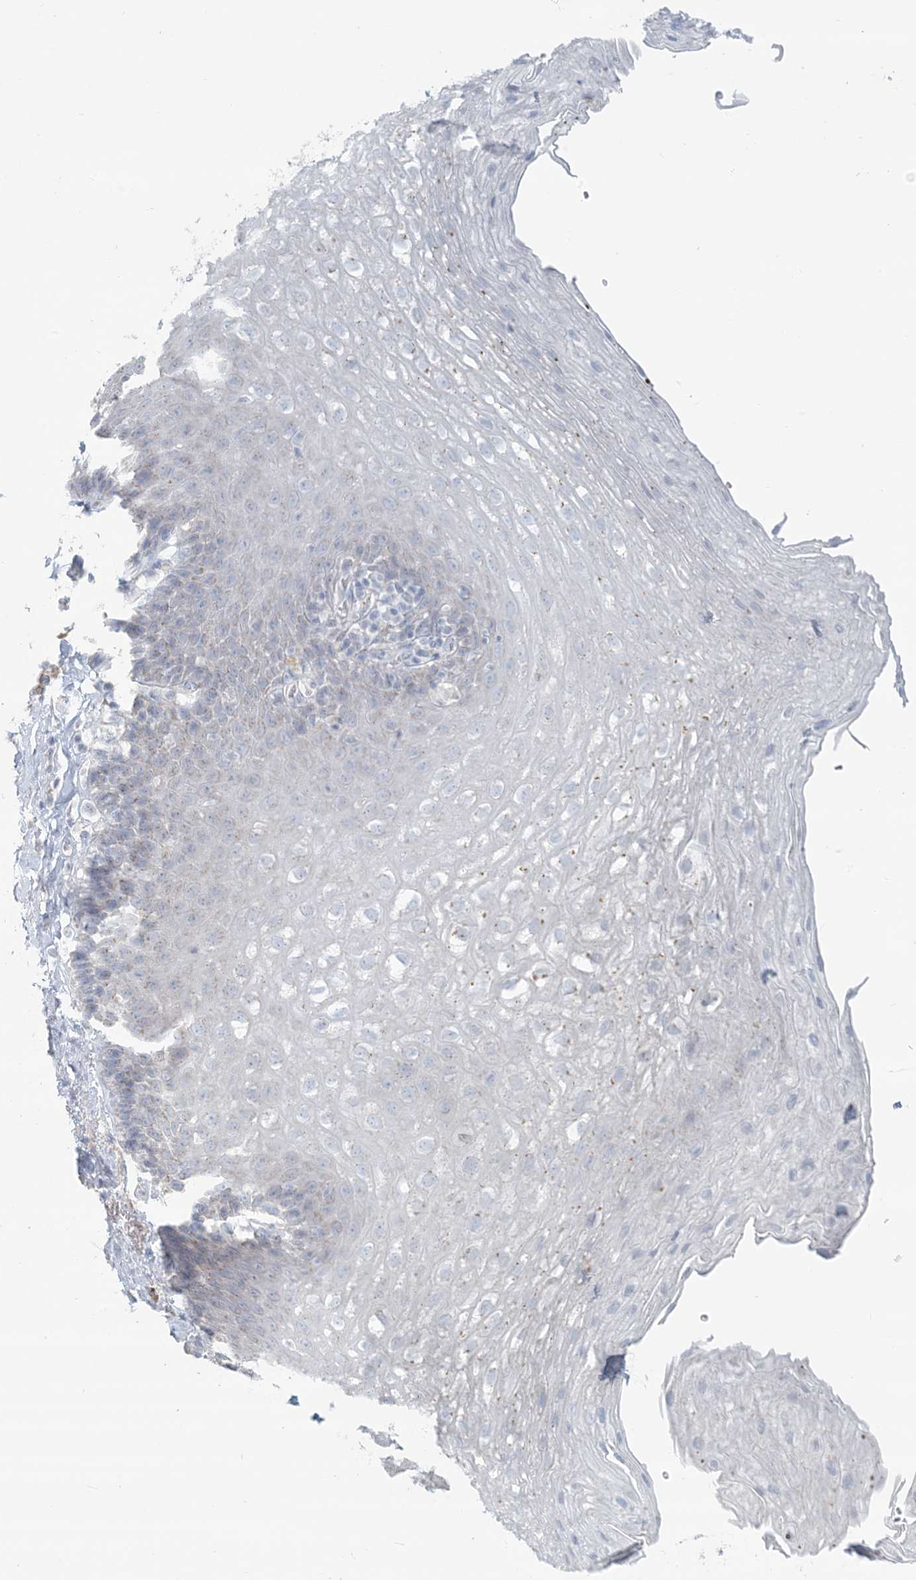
{"staining": {"intensity": "weak", "quantity": "<25%", "location": "cytoplasmic/membranous"}, "tissue": "esophagus", "cell_type": "Squamous epithelial cells", "image_type": "normal", "snomed": [{"axis": "morphology", "description": "Normal tissue, NOS"}, {"axis": "topography", "description": "Esophagus"}], "caption": "Esophagus stained for a protein using immunohistochemistry exhibits no expression squamous epithelial cells.", "gene": "SCML1", "patient": {"sex": "female", "age": 66}}